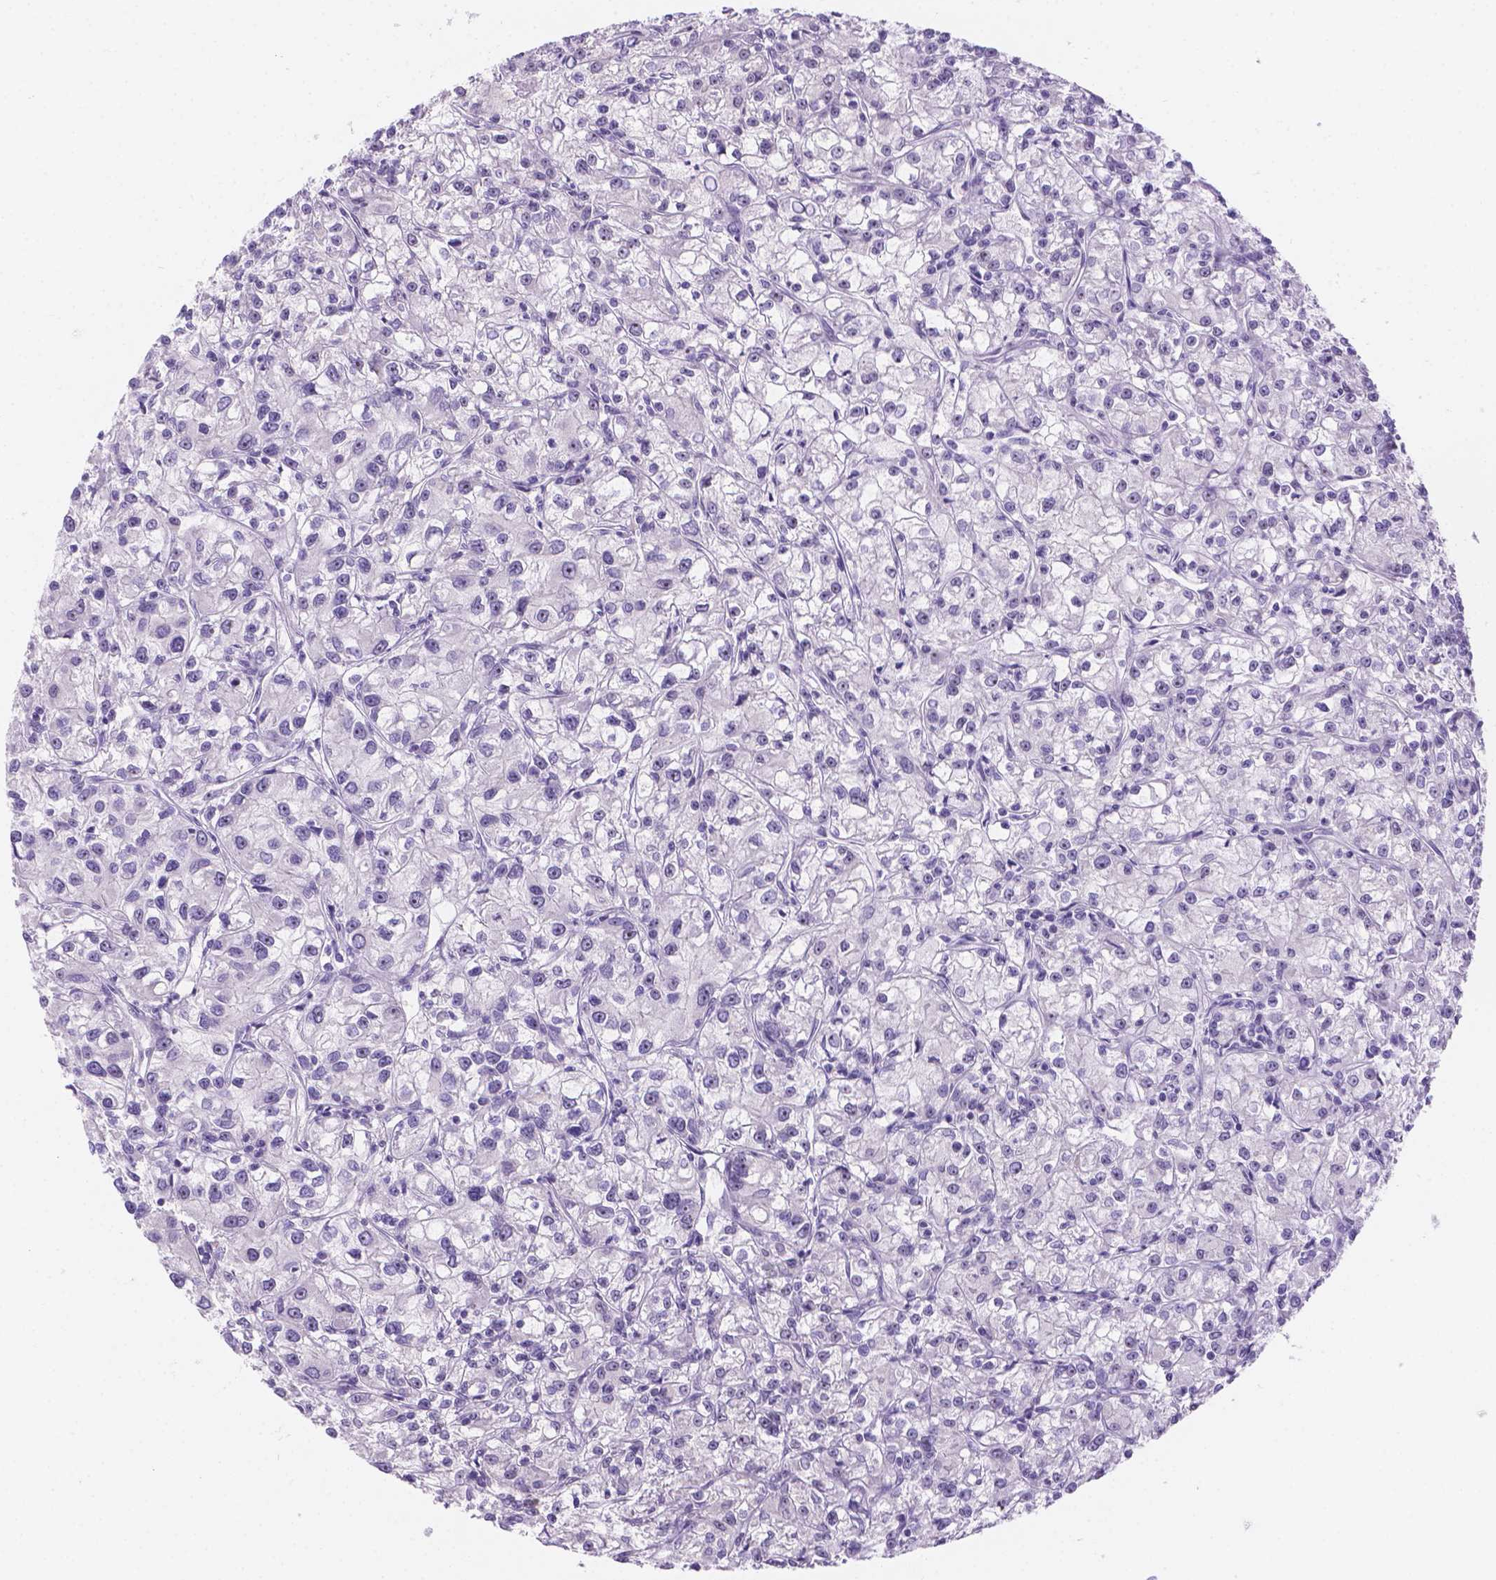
{"staining": {"intensity": "negative", "quantity": "none", "location": "none"}, "tissue": "renal cancer", "cell_type": "Tumor cells", "image_type": "cancer", "snomed": [{"axis": "morphology", "description": "Adenocarcinoma, NOS"}, {"axis": "topography", "description": "Kidney"}], "caption": "Tumor cells are negative for protein expression in human adenocarcinoma (renal).", "gene": "CD96", "patient": {"sex": "female", "age": 59}}